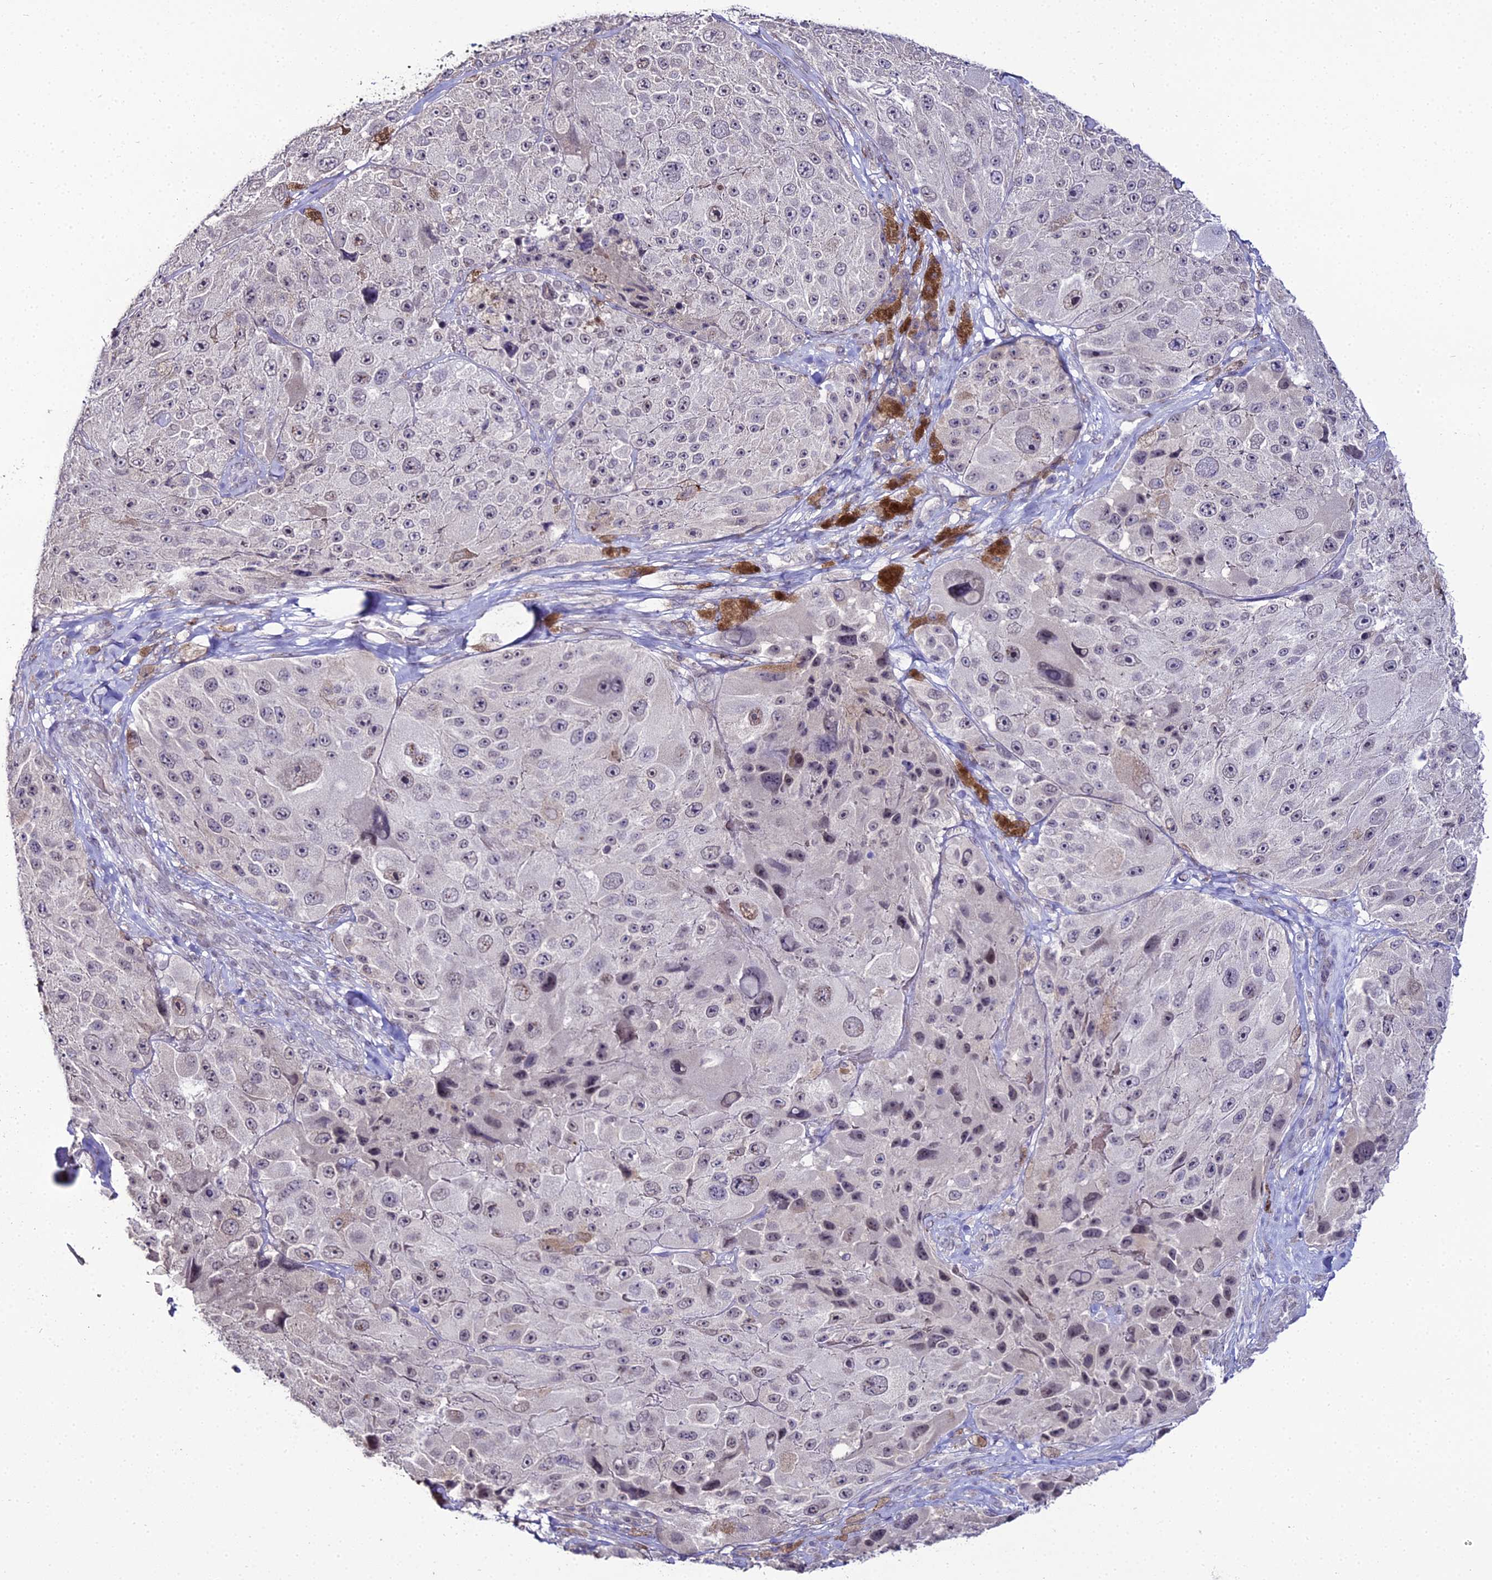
{"staining": {"intensity": "moderate", "quantity": "<25%", "location": "nuclear"}, "tissue": "melanoma", "cell_type": "Tumor cells", "image_type": "cancer", "snomed": [{"axis": "morphology", "description": "Malignant melanoma, Metastatic site"}, {"axis": "topography", "description": "Lymph node"}], "caption": "Moderate nuclear positivity is appreciated in approximately <25% of tumor cells in melanoma.", "gene": "TROAP", "patient": {"sex": "male", "age": 62}}